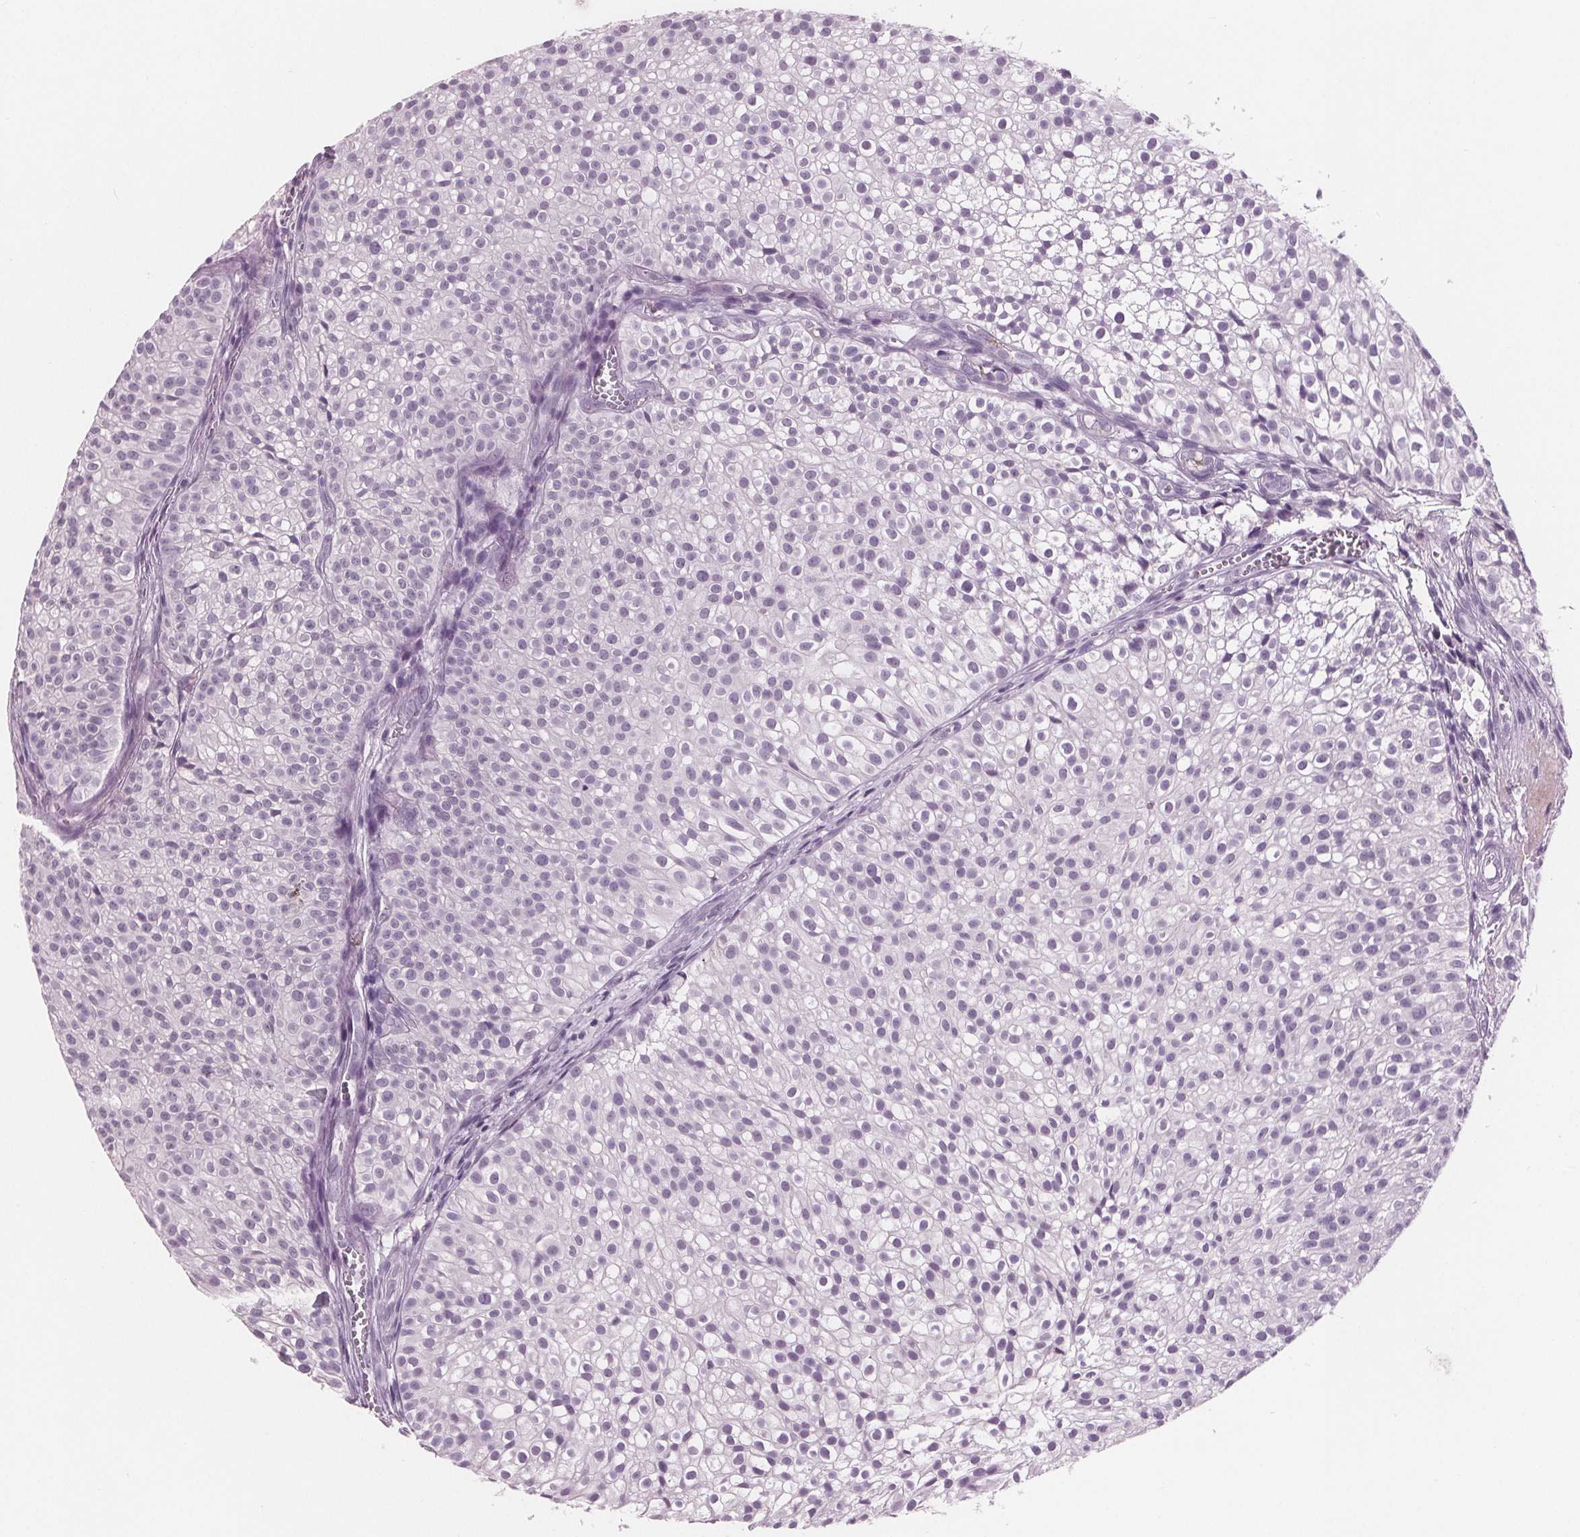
{"staining": {"intensity": "negative", "quantity": "none", "location": "none"}, "tissue": "urothelial cancer", "cell_type": "Tumor cells", "image_type": "cancer", "snomed": [{"axis": "morphology", "description": "Urothelial carcinoma, Low grade"}, {"axis": "topography", "description": "Urinary bladder"}], "caption": "Image shows no protein positivity in tumor cells of low-grade urothelial carcinoma tissue.", "gene": "AMBP", "patient": {"sex": "male", "age": 70}}